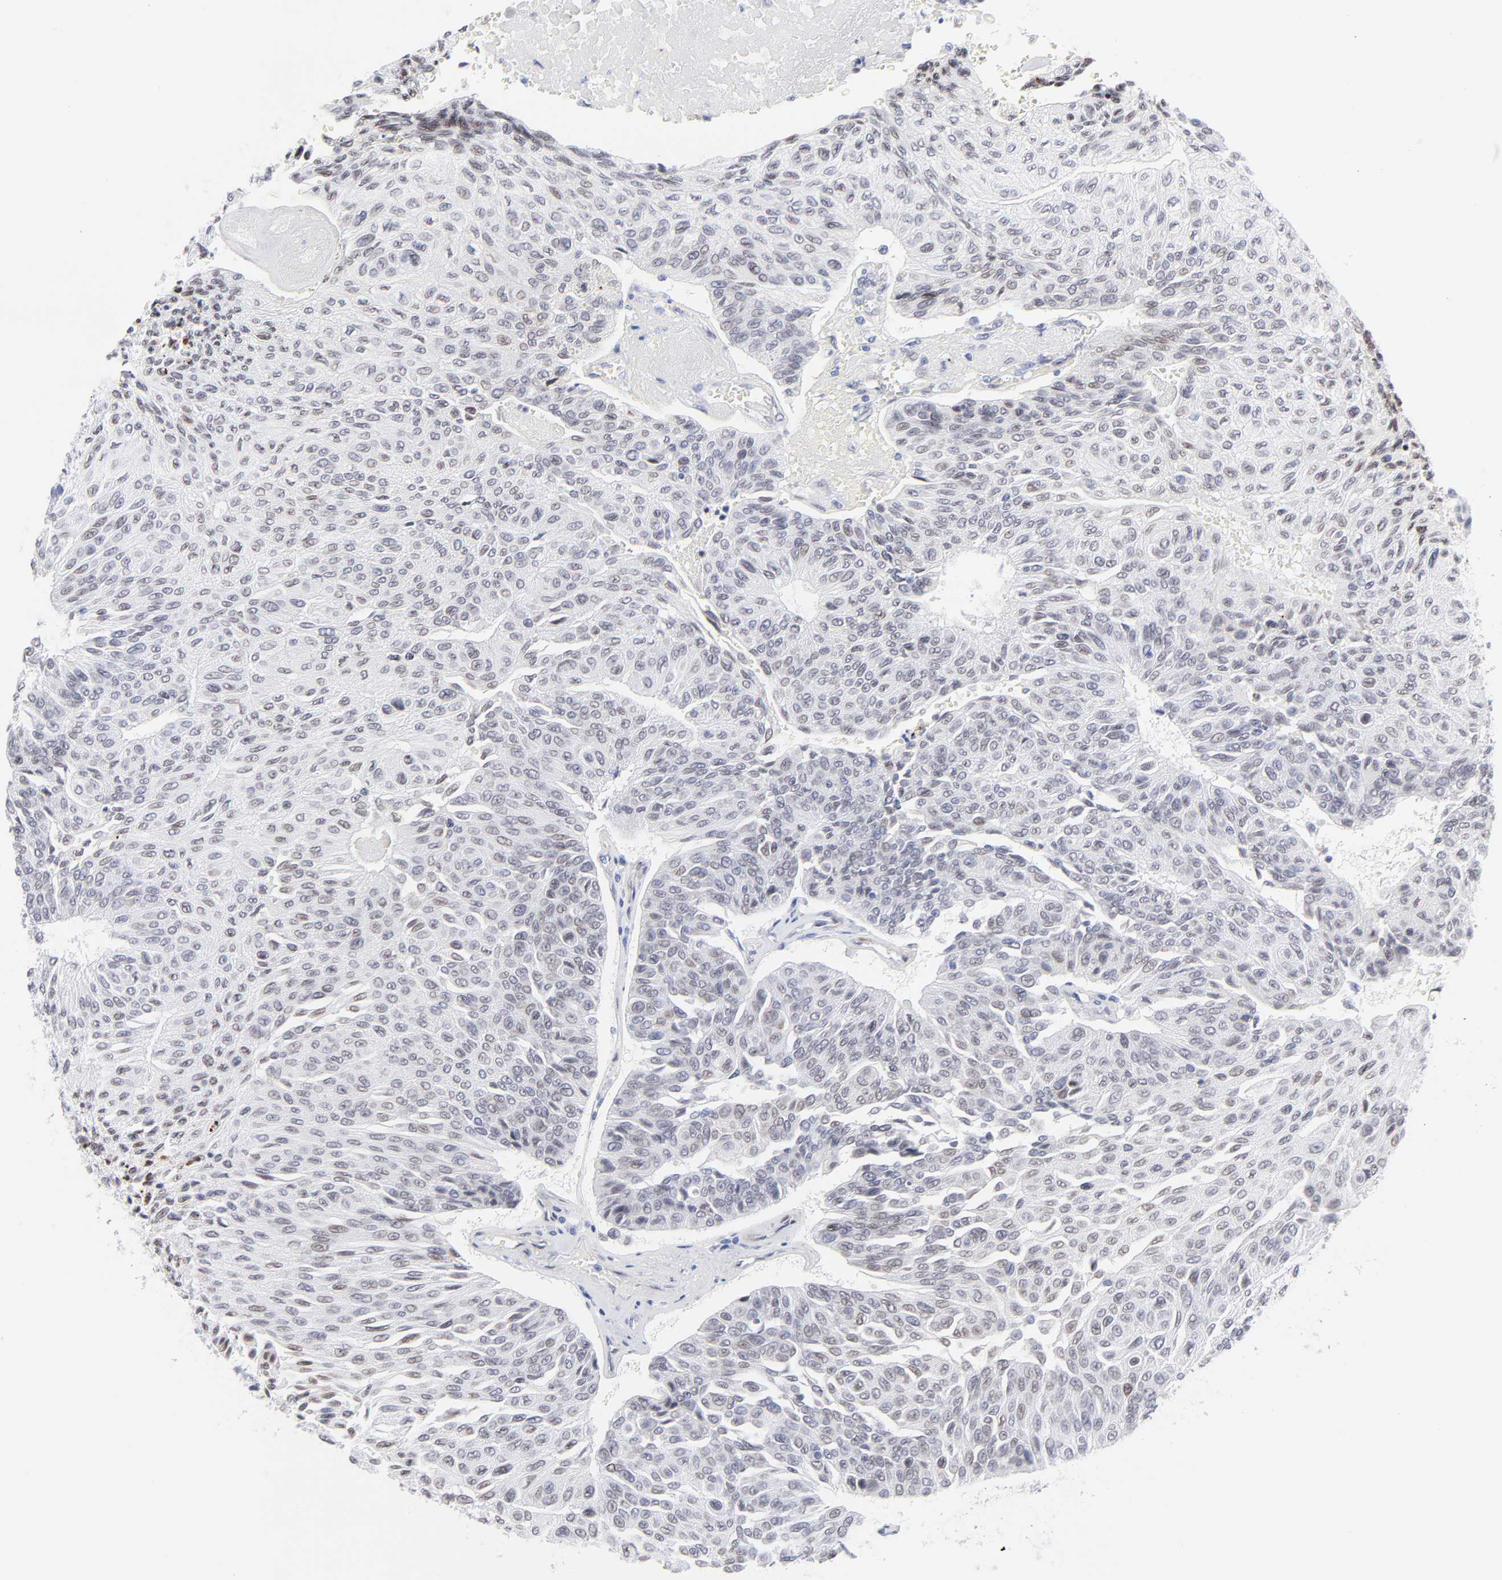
{"staining": {"intensity": "weak", "quantity": "<25%", "location": "nuclear"}, "tissue": "urothelial cancer", "cell_type": "Tumor cells", "image_type": "cancer", "snomed": [{"axis": "morphology", "description": "Urothelial carcinoma, High grade"}, {"axis": "topography", "description": "Urinary bladder"}], "caption": "IHC image of neoplastic tissue: urothelial cancer stained with DAB displays no significant protein positivity in tumor cells.", "gene": "PDGFRB", "patient": {"sex": "male", "age": 66}}